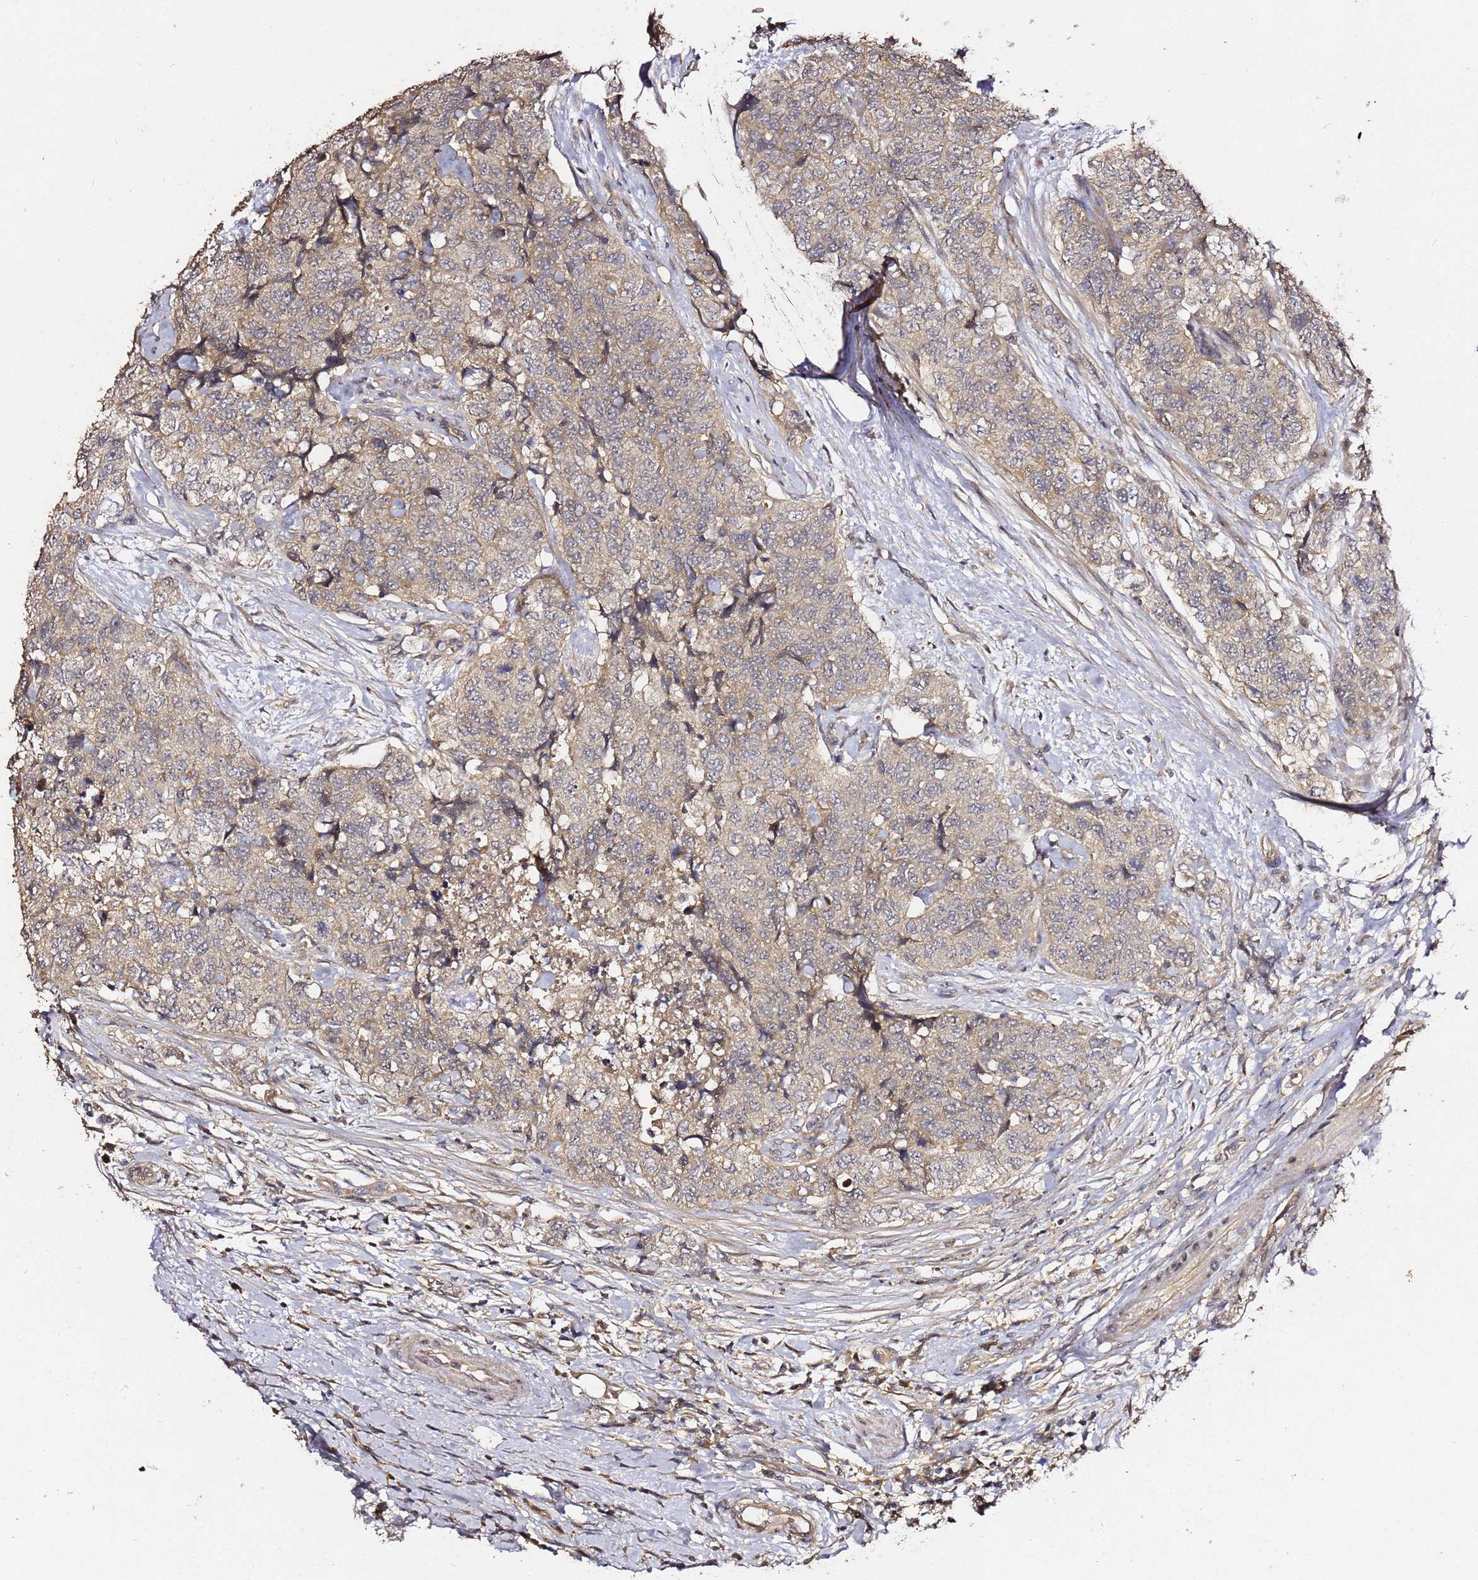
{"staining": {"intensity": "weak", "quantity": "25%-75%", "location": "cytoplasmic/membranous"}, "tissue": "urothelial cancer", "cell_type": "Tumor cells", "image_type": "cancer", "snomed": [{"axis": "morphology", "description": "Urothelial carcinoma, High grade"}, {"axis": "topography", "description": "Urinary bladder"}], "caption": "A high-resolution micrograph shows IHC staining of urothelial carcinoma (high-grade), which exhibits weak cytoplasmic/membranous expression in approximately 25%-75% of tumor cells.", "gene": "C6orf136", "patient": {"sex": "female", "age": 78}}